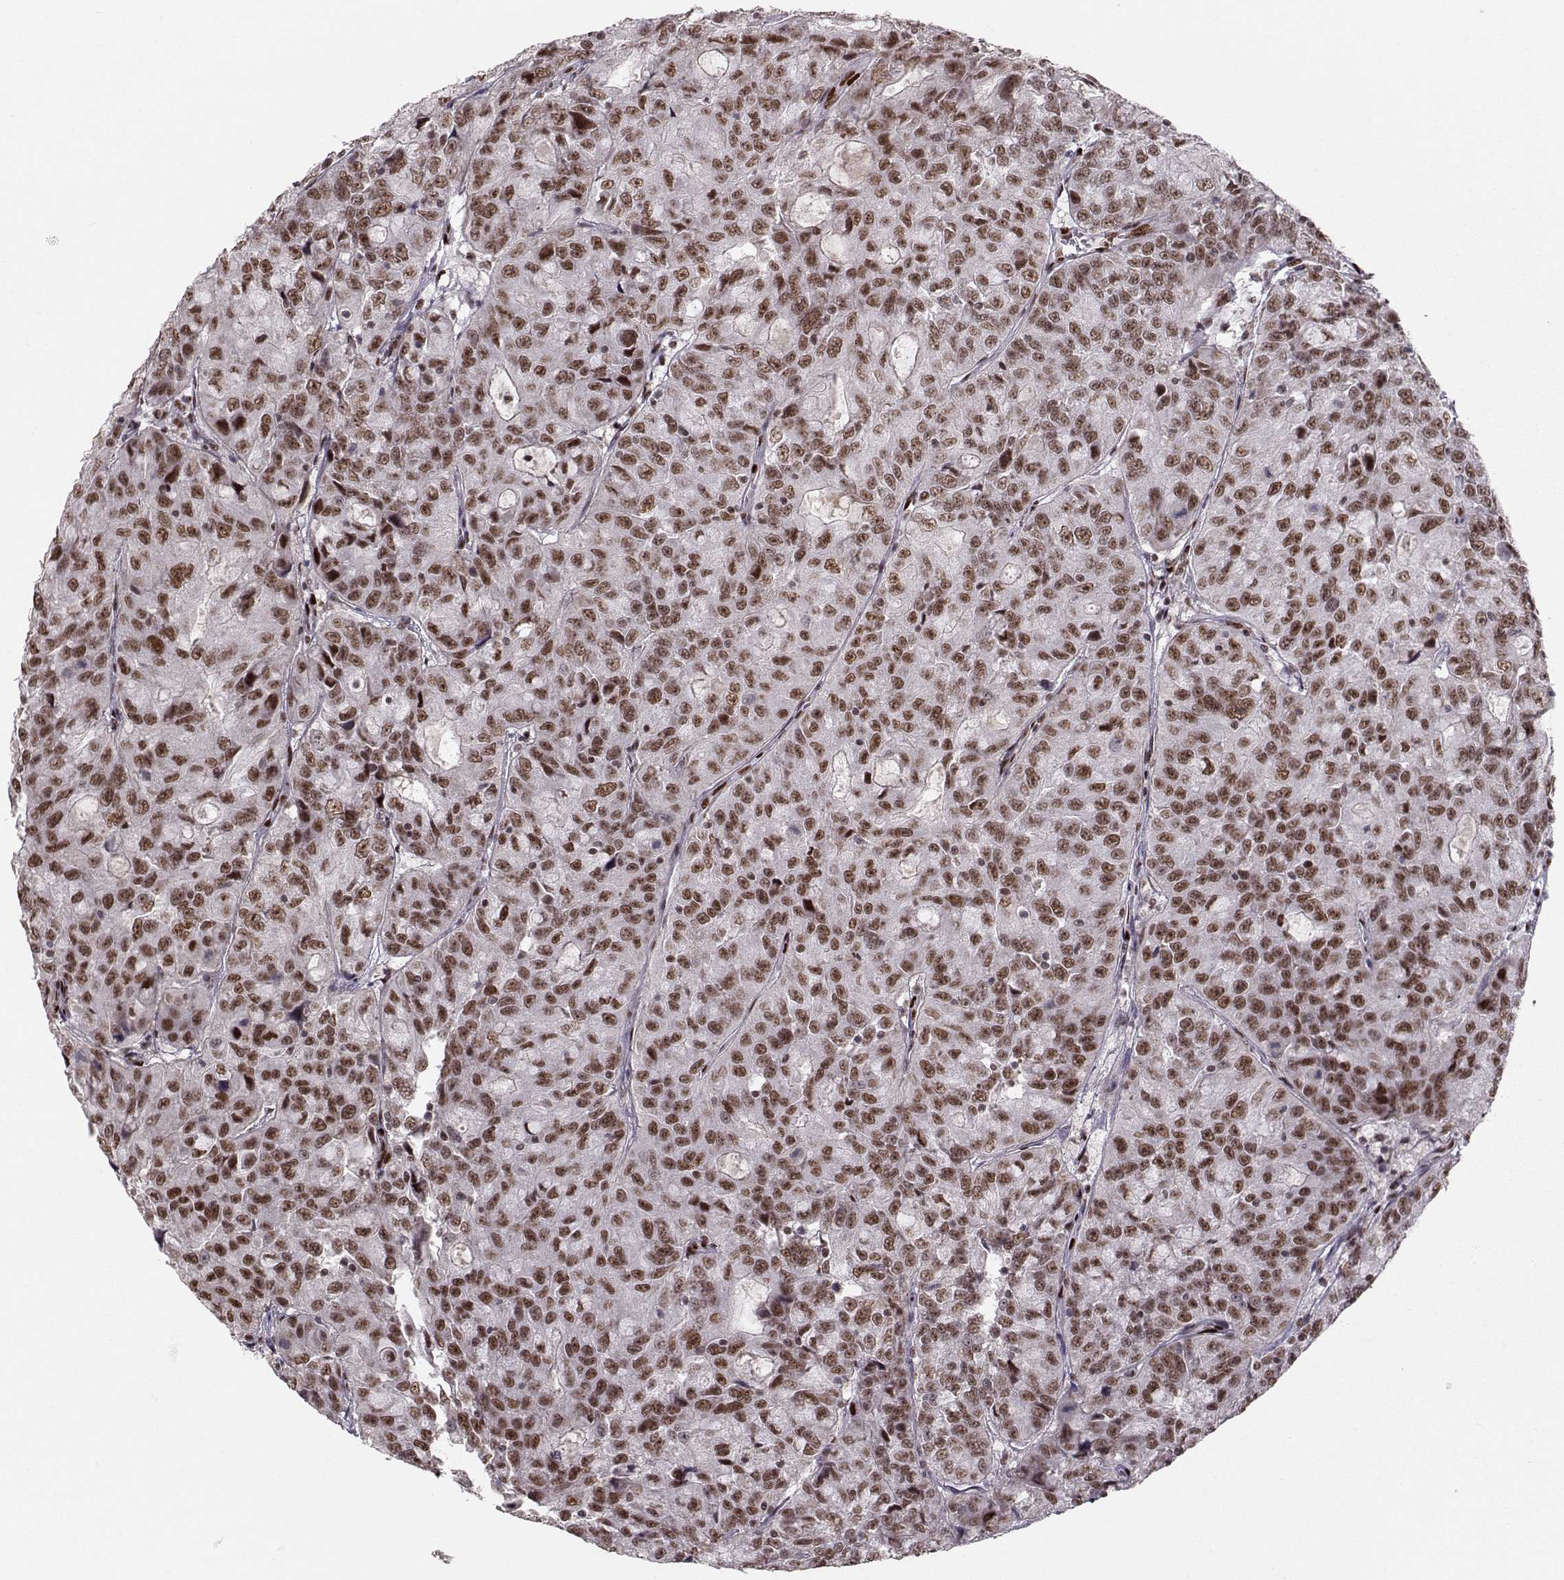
{"staining": {"intensity": "strong", "quantity": "25%-75%", "location": "nuclear"}, "tissue": "urothelial cancer", "cell_type": "Tumor cells", "image_type": "cancer", "snomed": [{"axis": "morphology", "description": "Urothelial carcinoma, NOS"}, {"axis": "morphology", "description": "Urothelial carcinoma, High grade"}, {"axis": "topography", "description": "Urinary bladder"}], "caption": "High-magnification brightfield microscopy of urothelial cancer stained with DAB (brown) and counterstained with hematoxylin (blue). tumor cells exhibit strong nuclear expression is present in about25%-75% of cells.", "gene": "SNAPC2", "patient": {"sex": "female", "age": 73}}